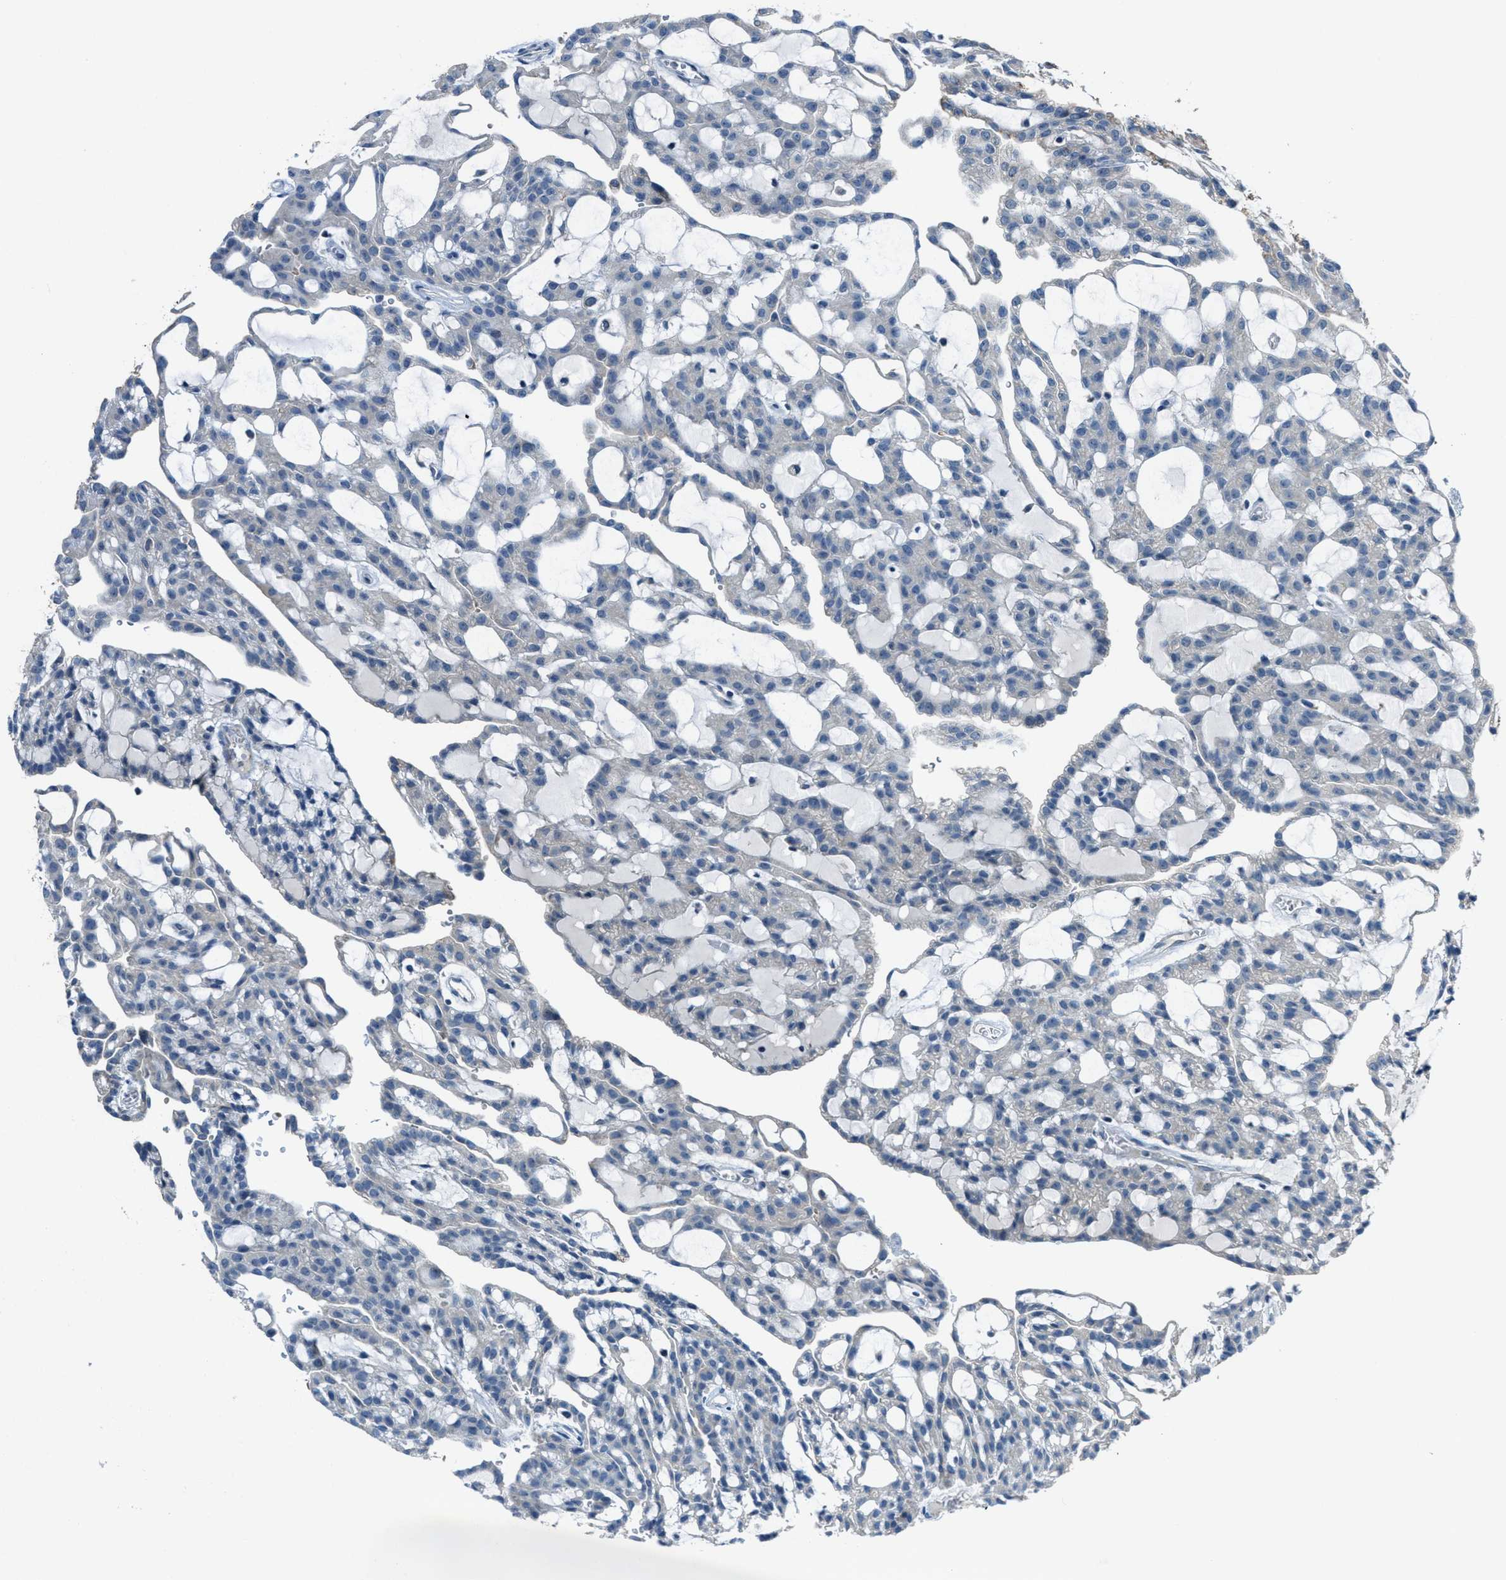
{"staining": {"intensity": "negative", "quantity": "none", "location": "none"}, "tissue": "renal cancer", "cell_type": "Tumor cells", "image_type": "cancer", "snomed": [{"axis": "morphology", "description": "Adenocarcinoma, NOS"}, {"axis": "topography", "description": "Kidney"}], "caption": "DAB (3,3'-diaminobenzidine) immunohistochemical staining of human renal adenocarcinoma reveals no significant staining in tumor cells.", "gene": "CDON", "patient": {"sex": "male", "age": 63}}